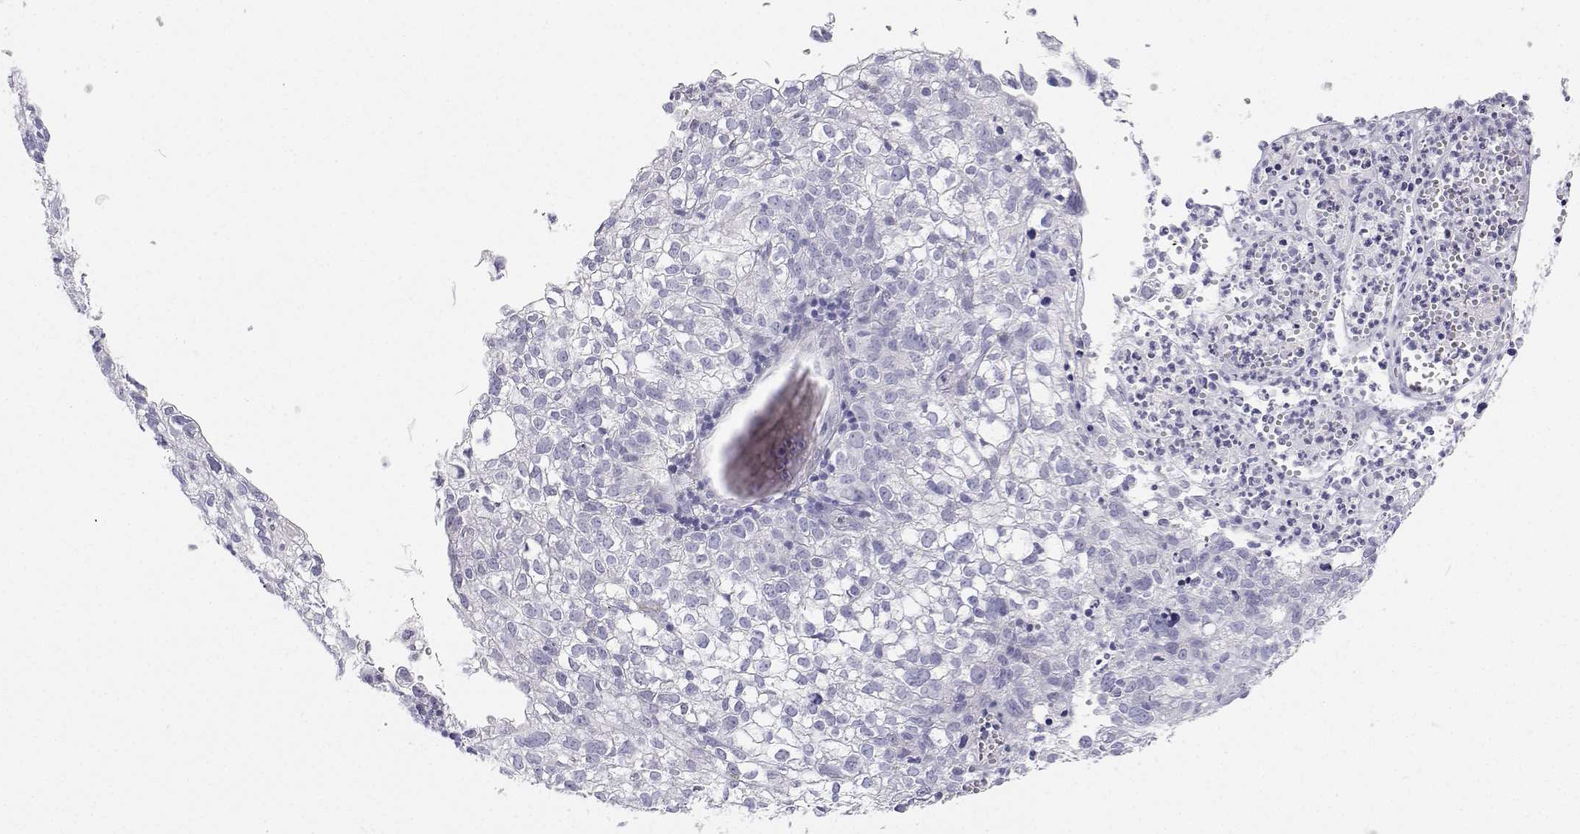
{"staining": {"intensity": "negative", "quantity": "none", "location": "none"}, "tissue": "cervical cancer", "cell_type": "Tumor cells", "image_type": "cancer", "snomed": [{"axis": "morphology", "description": "Squamous cell carcinoma, NOS"}, {"axis": "topography", "description": "Cervix"}], "caption": "Tumor cells show no significant positivity in cervical cancer.", "gene": "BHMT", "patient": {"sex": "female", "age": 55}}